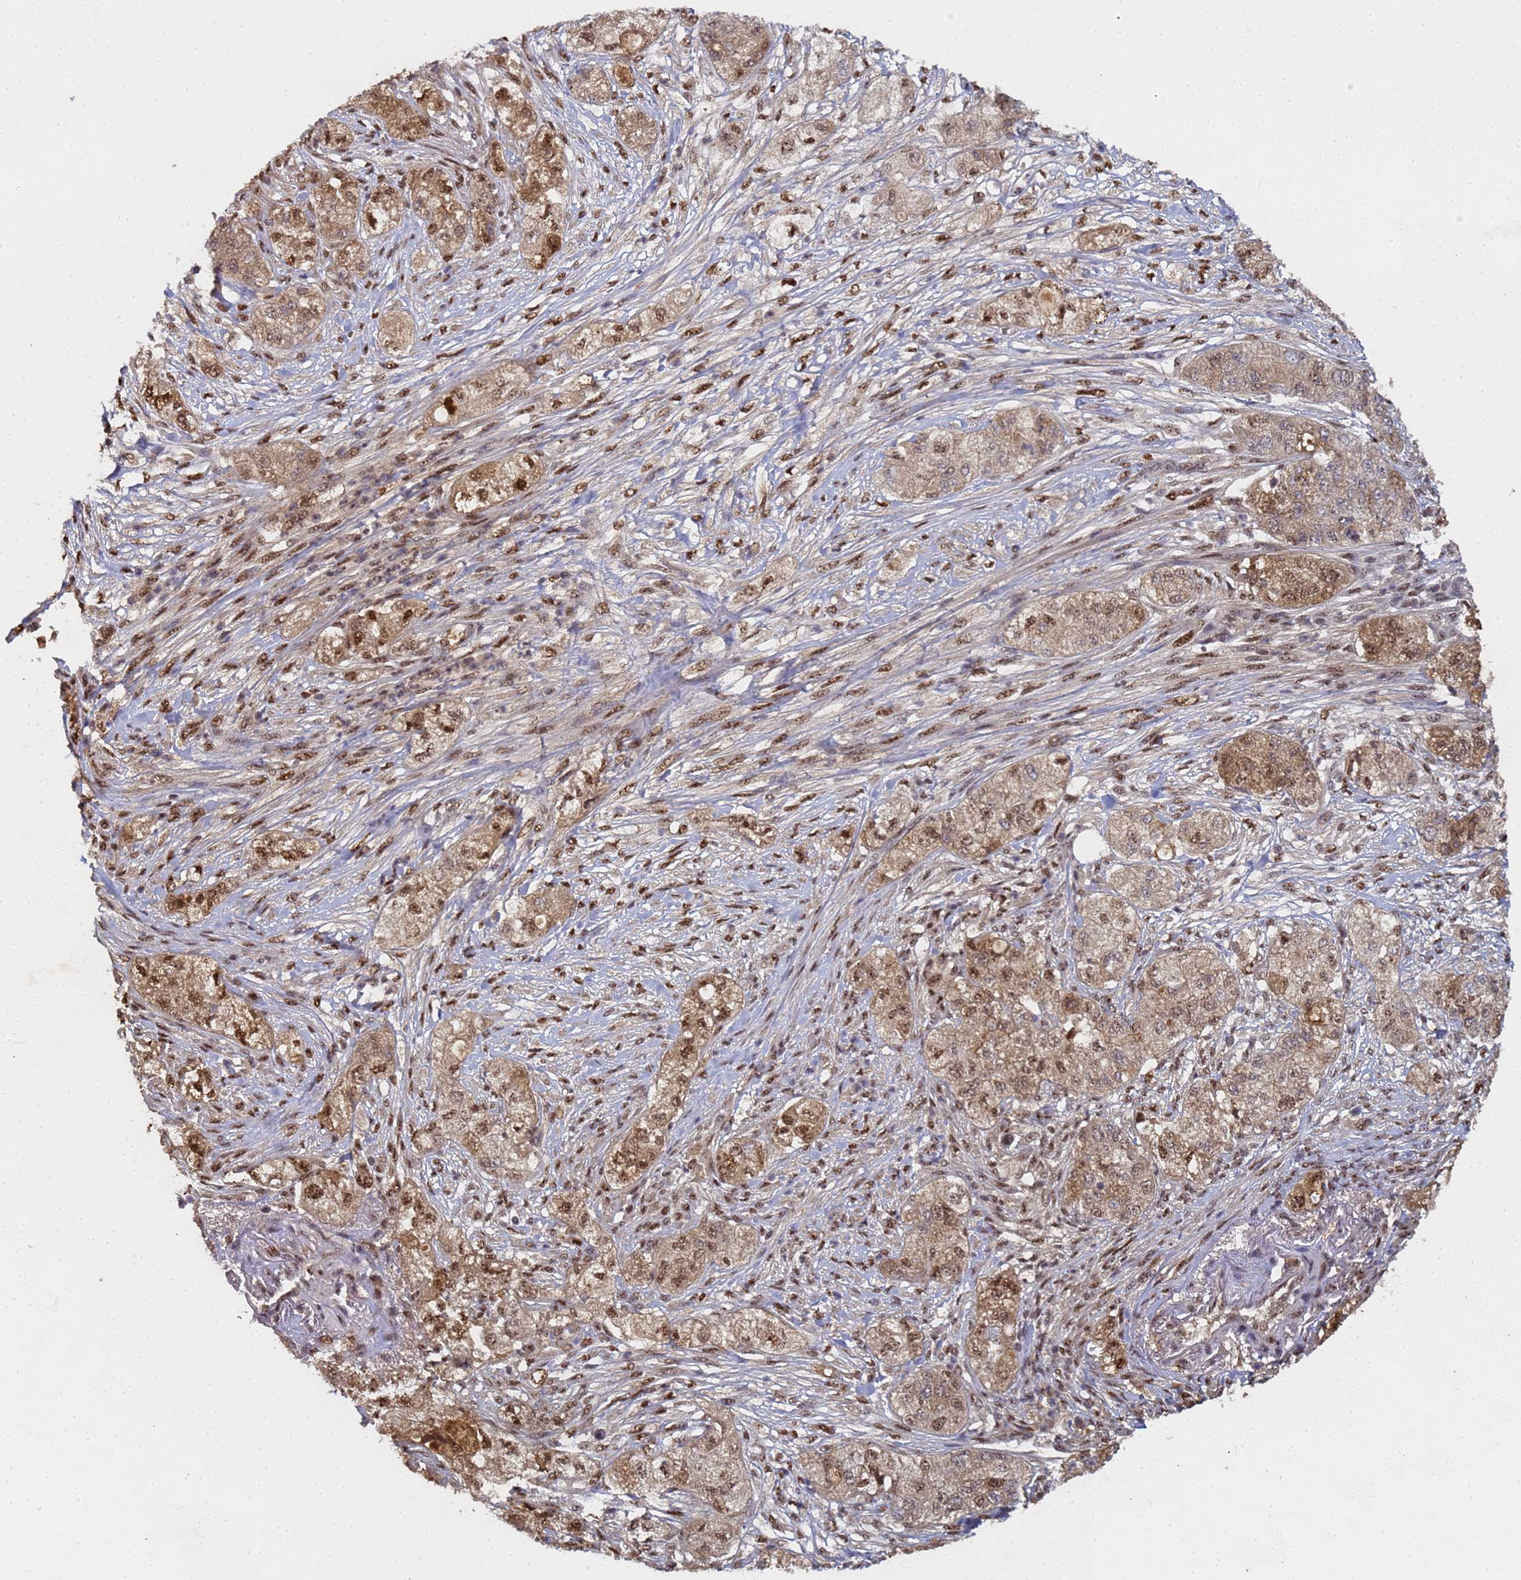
{"staining": {"intensity": "moderate", "quantity": ">75%", "location": "cytoplasmic/membranous,nuclear"}, "tissue": "pancreatic cancer", "cell_type": "Tumor cells", "image_type": "cancer", "snomed": [{"axis": "morphology", "description": "Adenocarcinoma, NOS"}, {"axis": "topography", "description": "Pancreas"}], "caption": "The micrograph reveals immunohistochemical staining of adenocarcinoma (pancreatic). There is moderate cytoplasmic/membranous and nuclear staining is seen in about >75% of tumor cells.", "gene": "SECISBP2", "patient": {"sex": "female", "age": 78}}